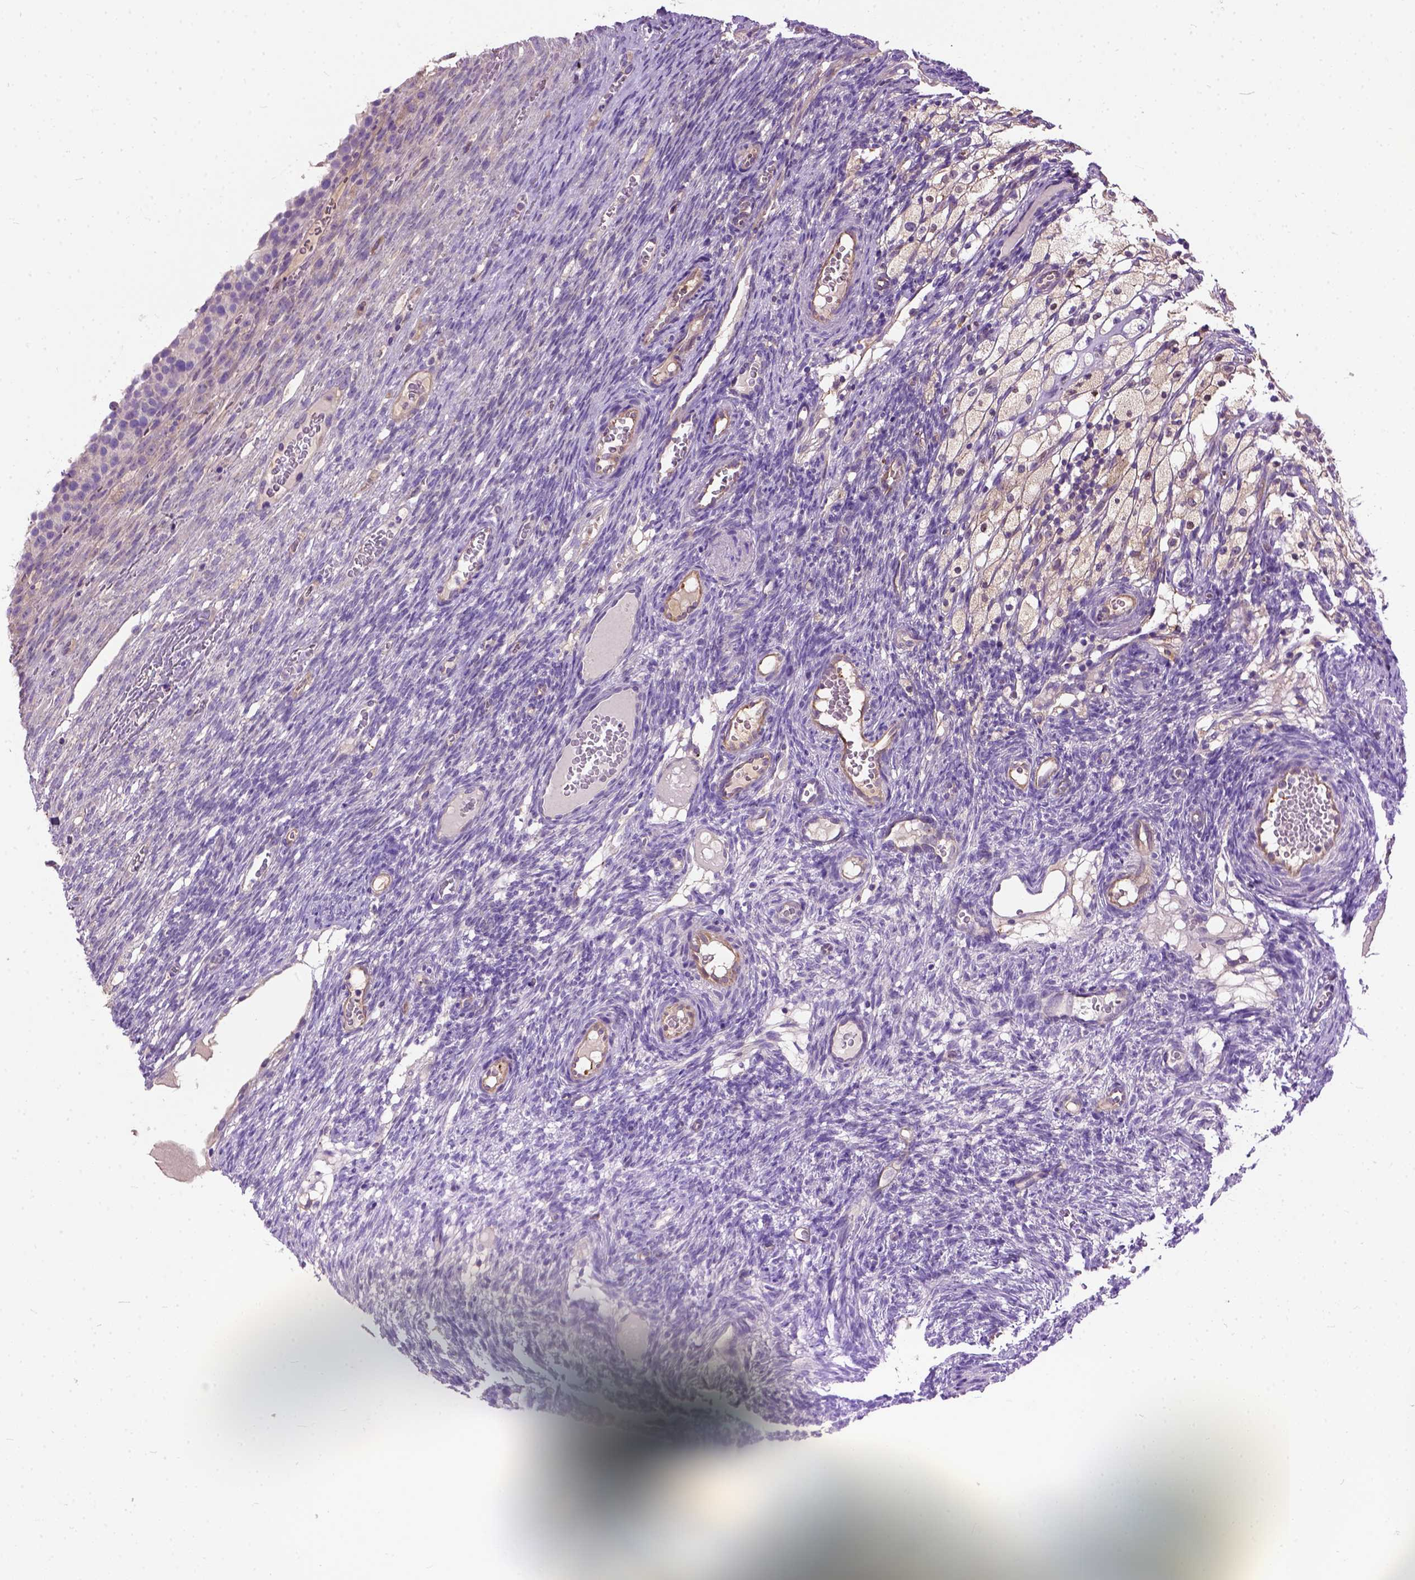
{"staining": {"intensity": "negative", "quantity": "none", "location": "none"}, "tissue": "ovary", "cell_type": "Follicle cells", "image_type": "normal", "snomed": [{"axis": "morphology", "description": "Normal tissue, NOS"}, {"axis": "topography", "description": "Ovary"}], "caption": "Ovary was stained to show a protein in brown. There is no significant expression in follicle cells. (DAB (3,3'-diaminobenzidine) IHC visualized using brightfield microscopy, high magnification).", "gene": "SEMA4F", "patient": {"sex": "female", "age": 34}}